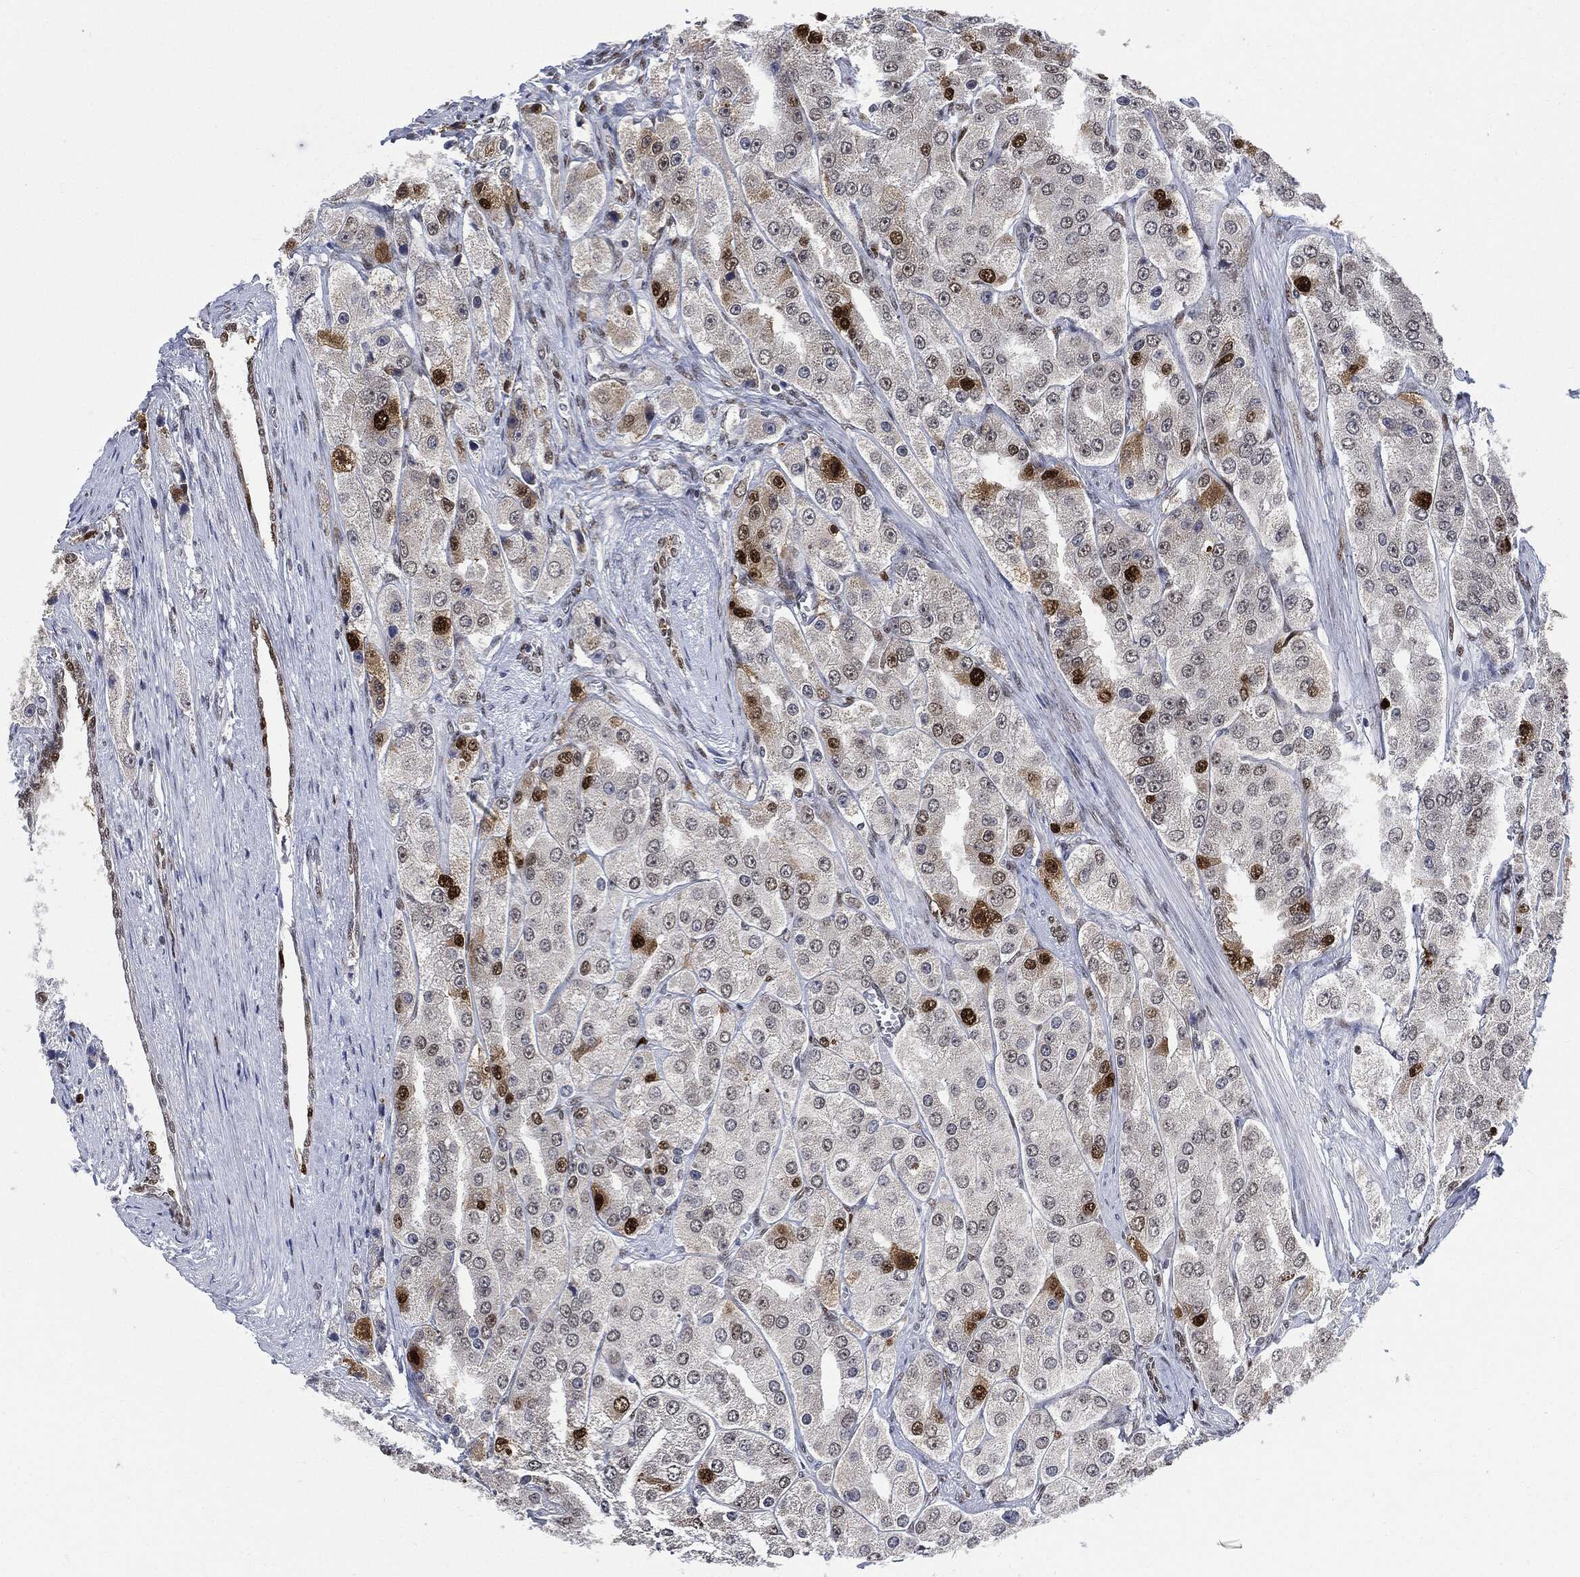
{"staining": {"intensity": "strong", "quantity": "<25%", "location": "nuclear"}, "tissue": "prostate cancer", "cell_type": "Tumor cells", "image_type": "cancer", "snomed": [{"axis": "morphology", "description": "Adenocarcinoma, Low grade"}, {"axis": "topography", "description": "Prostate"}], "caption": "High-magnification brightfield microscopy of prostate low-grade adenocarcinoma stained with DAB (brown) and counterstained with hematoxylin (blue). tumor cells exhibit strong nuclear staining is identified in about<25% of cells.", "gene": "PCNA", "patient": {"sex": "male", "age": 69}}